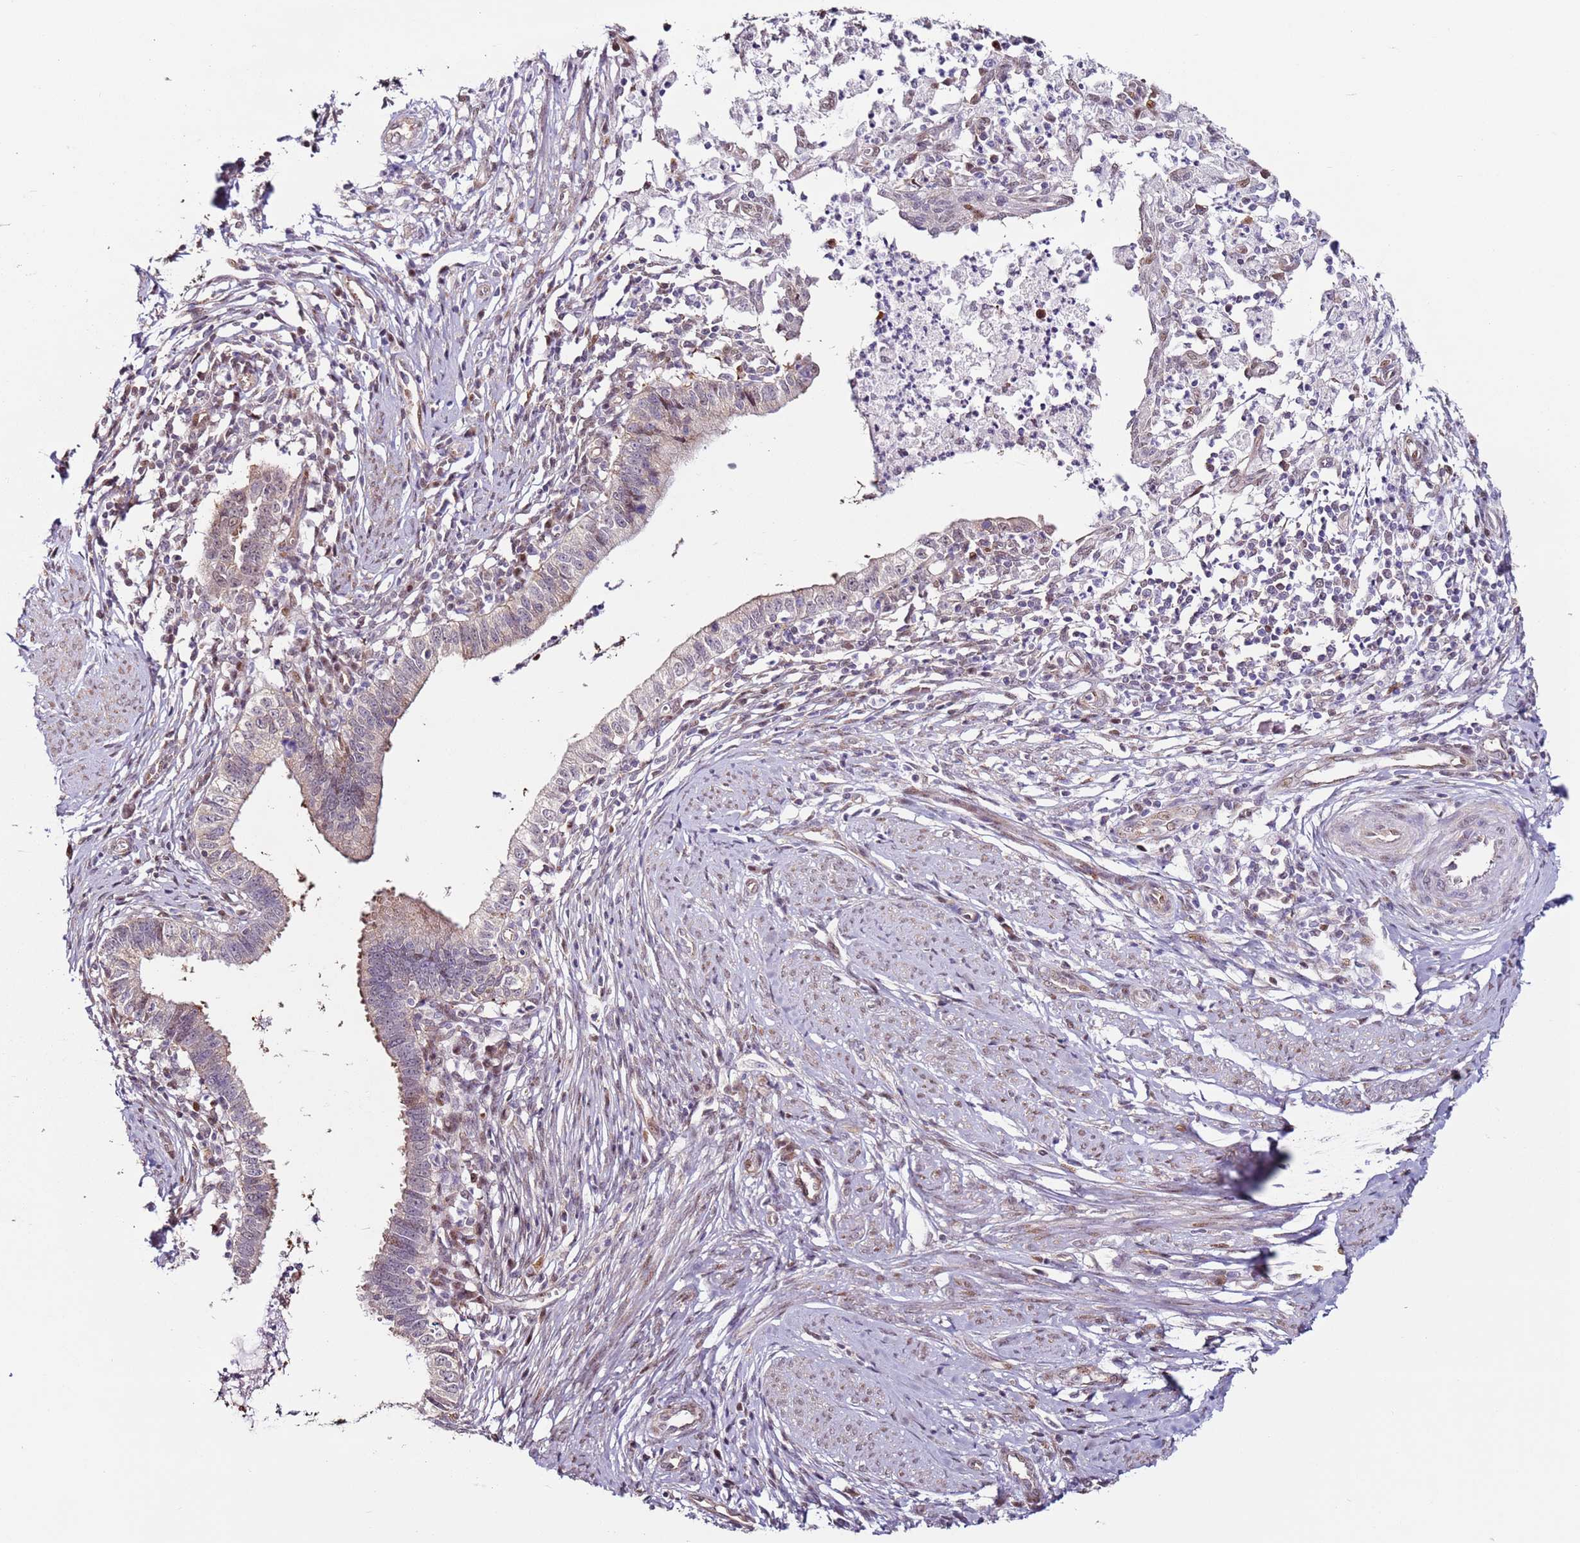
{"staining": {"intensity": "moderate", "quantity": "<25%", "location": "cytoplasmic/membranous"}, "tissue": "cervical cancer", "cell_type": "Tumor cells", "image_type": "cancer", "snomed": [{"axis": "morphology", "description": "Adenocarcinoma, NOS"}, {"axis": "topography", "description": "Cervix"}], "caption": "This image shows immunohistochemistry (IHC) staining of cervical cancer, with low moderate cytoplasmic/membranous staining in about <25% of tumor cells.", "gene": "PSMD4", "patient": {"sex": "female", "age": 36}}